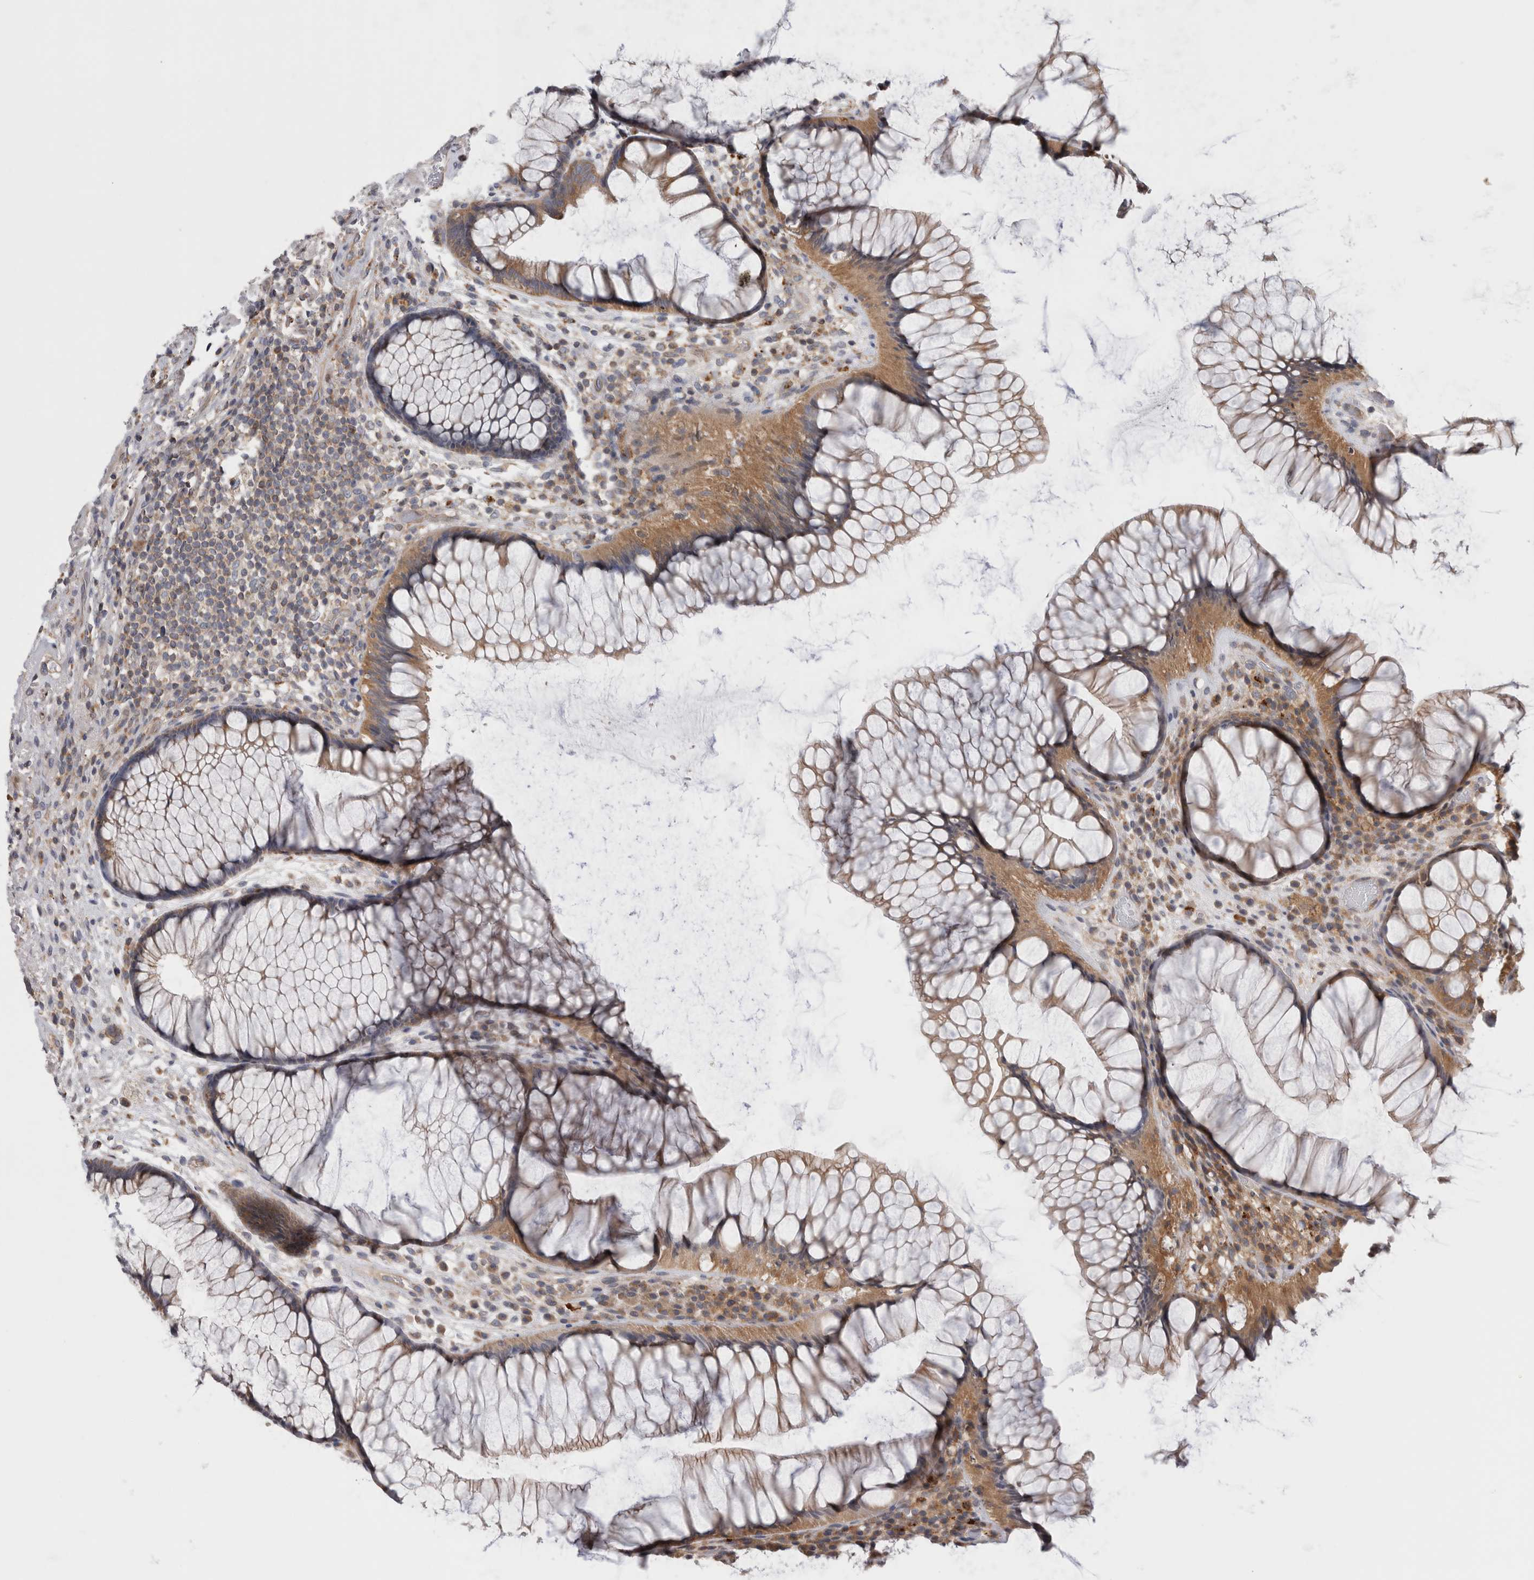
{"staining": {"intensity": "moderate", "quantity": ">75%", "location": "cytoplasmic/membranous"}, "tissue": "rectum", "cell_type": "Glandular cells", "image_type": "normal", "snomed": [{"axis": "morphology", "description": "Normal tissue, NOS"}, {"axis": "topography", "description": "Rectum"}], "caption": "A histopathology image showing moderate cytoplasmic/membranous staining in about >75% of glandular cells in unremarkable rectum, as visualized by brown immunohistochemical staining.", "gene": "GRIK2", "patient": {"sex": "male", "age": 51}}